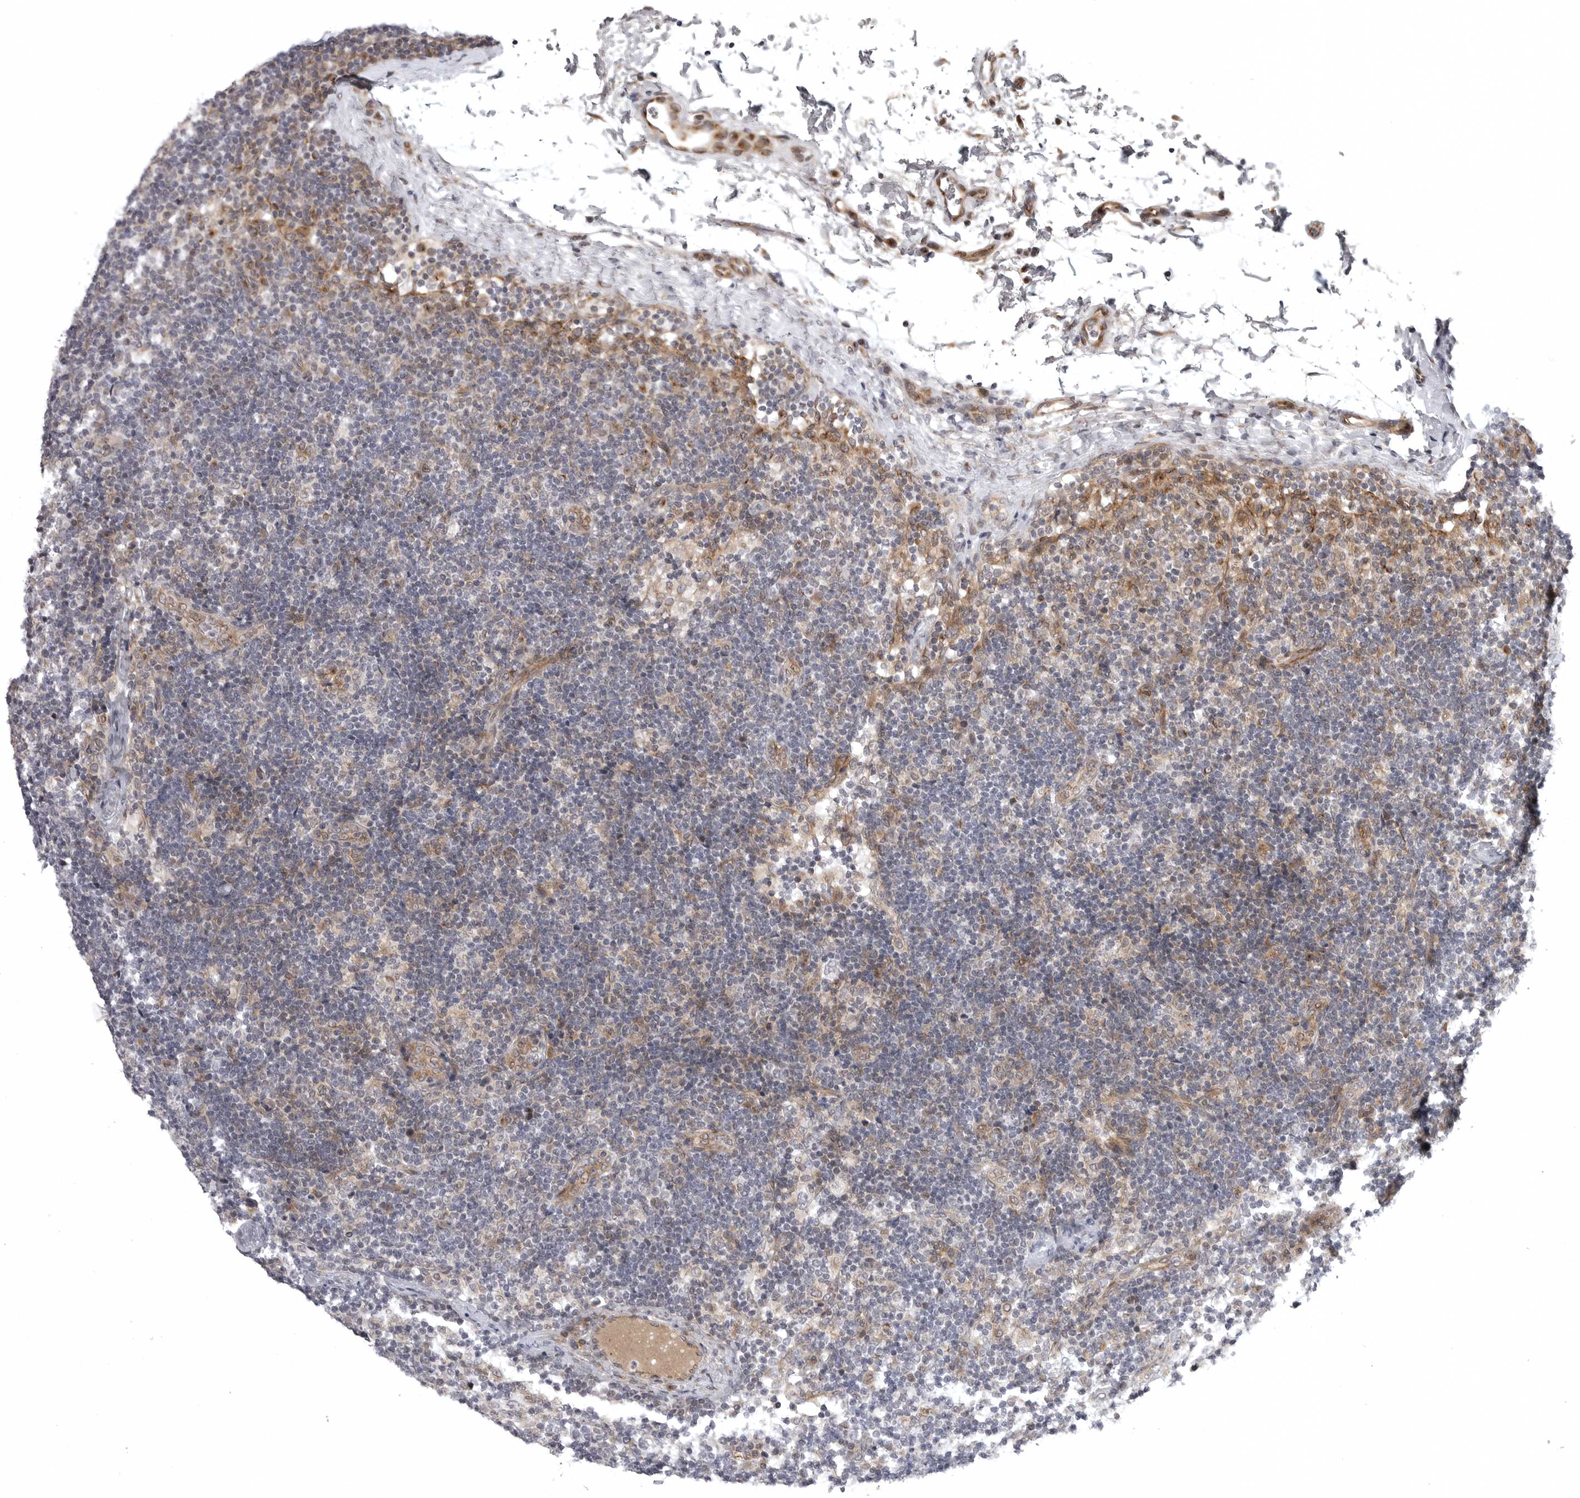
{"staining": {"intensity": "weak", "quantity": ">75%", "location": "cytoplasmic/membranous,nuclear"}, "tissue": "lymph node", "cell_type": "Germinal center cells", "image_type": "normal", "snomed": [{"axis": "morphology", "description": "Normal tissue, NOS"}, {"axis": "topography", "description": "Lymph node"}], "caption": "Benign lymph node was stained to show a protein in brown. There is low levels of weak cytoplasmic/membranous,nuclear staining in approximately >75% of germinal center cells. (DAB IHC with brightfield microscopy, high magnification).", "gene": "CD300LD", "patient": {"sex": "female", "age": 22}}